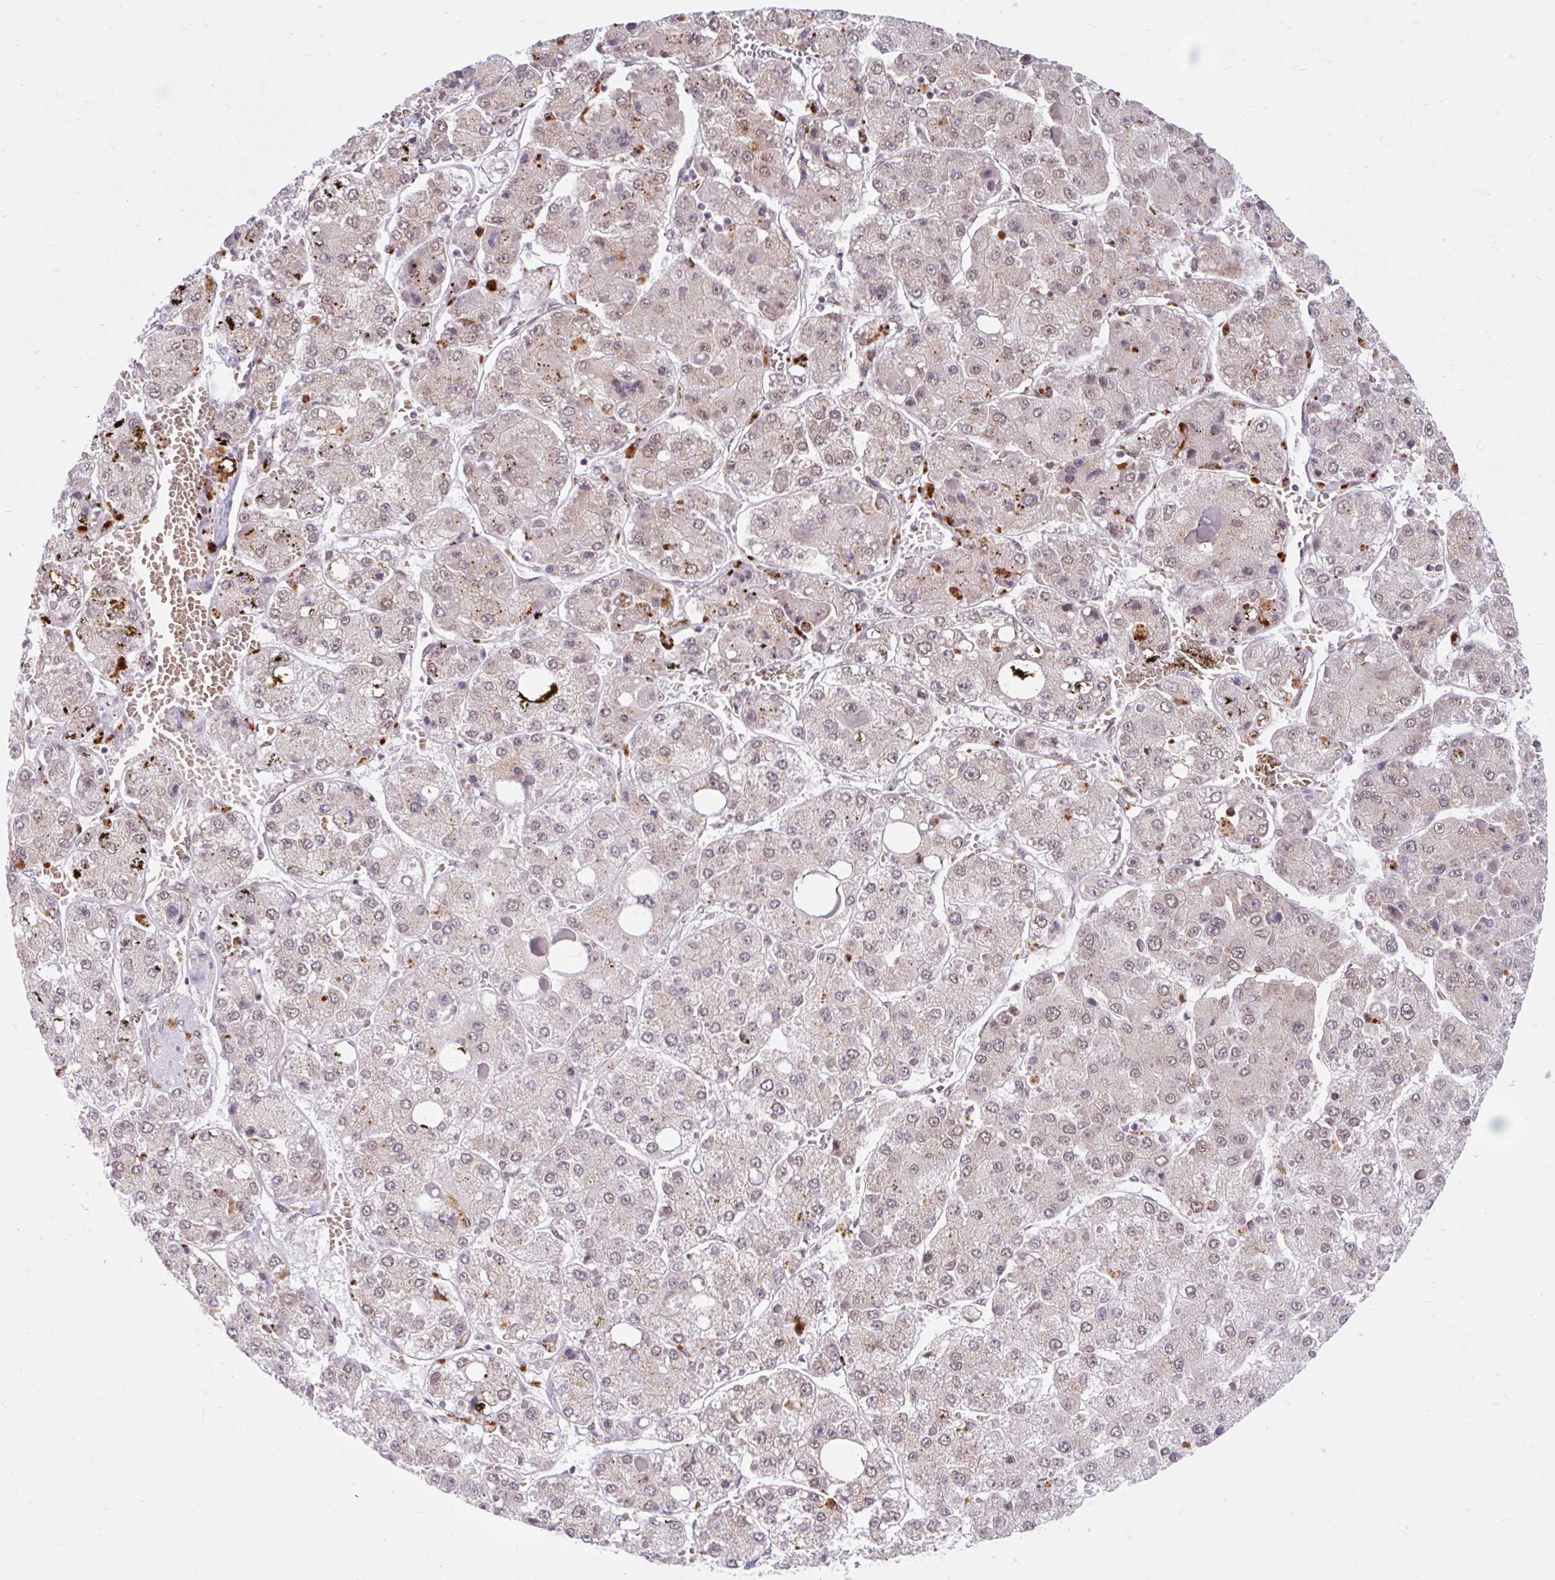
{"staining": {"intensity": "weak", "quantity": ">75%", "location": "cytoplasmic/membranous,nuclear"}, "tissue": "liver cancer", "cell_type": "Tumor cells", "image_type": "cancer", "snomed": [{"axis": "morphology", "description": "Carcinoma, Hepatocellular, NOS"}, {"axis": "topography", "description": "Liver"}], "caption": "DAB immunohistochemical staining of liver cancer (hepatocellular carcinoma) displays weak cytoplasmic/membranous and nuclear protein positivity in approximately >75% of tumor cells. (DAB (3,3'-diaminobenzidine) = brown stain, brightfield microscopy at high magnification).", "gene": "SRSF10", "patient": {"sex": "female", "age": 73}}